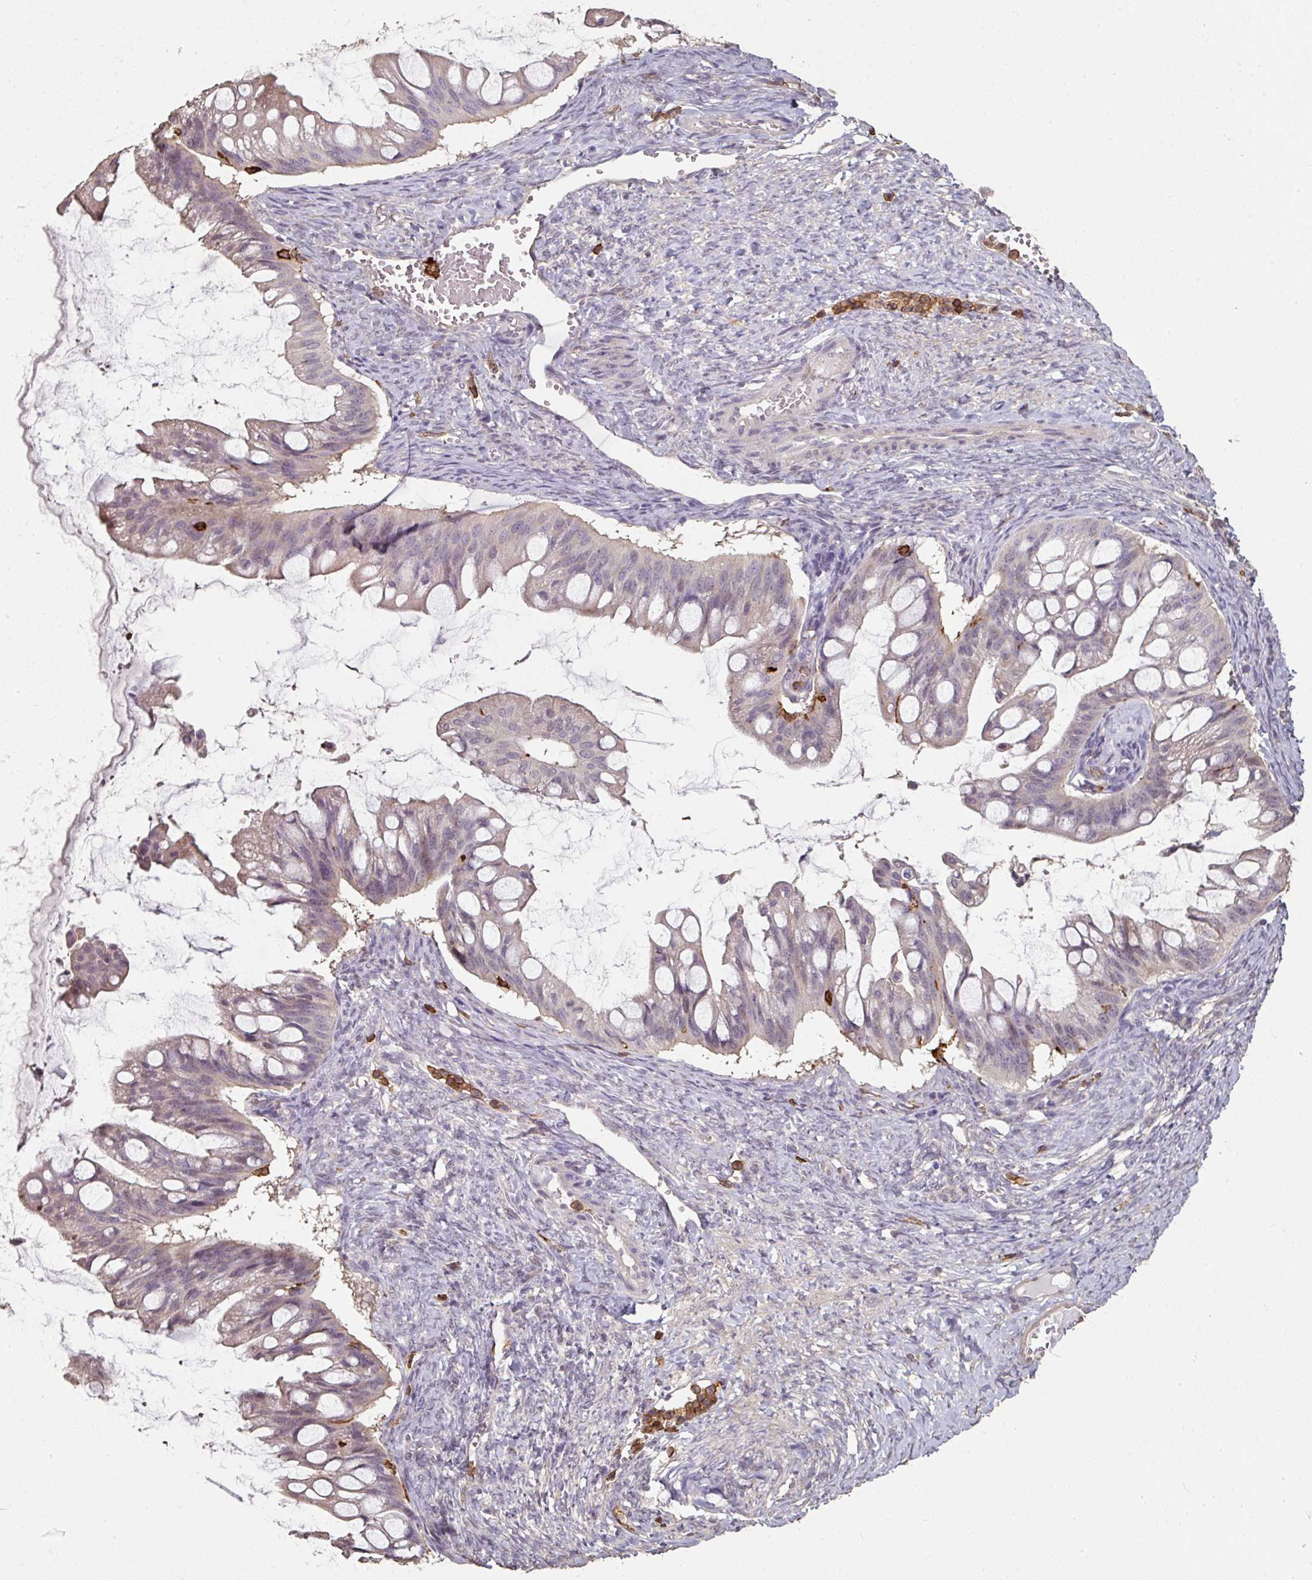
{"staining": {"intensity": "negative", "quantity": "none", "location": "none"}, "tissue": "ovarian cancer", "cell_type": "Tumor cells", "image_type": "cancer", "snomed": [{"axis": "morphology", "description": "Cystadenocarcinoma, mucinous, NOS"}, {"axis": "topography", "description": "Ovary"}], "caption": "High power microscopy micrograph of an immunohistochemistry (IHC) micrograph of ovarian cancer, revealing no significant positivity in tumor cells.", "gene": "OLFML2B", "patient": {"sex": "female", "age": 73}}